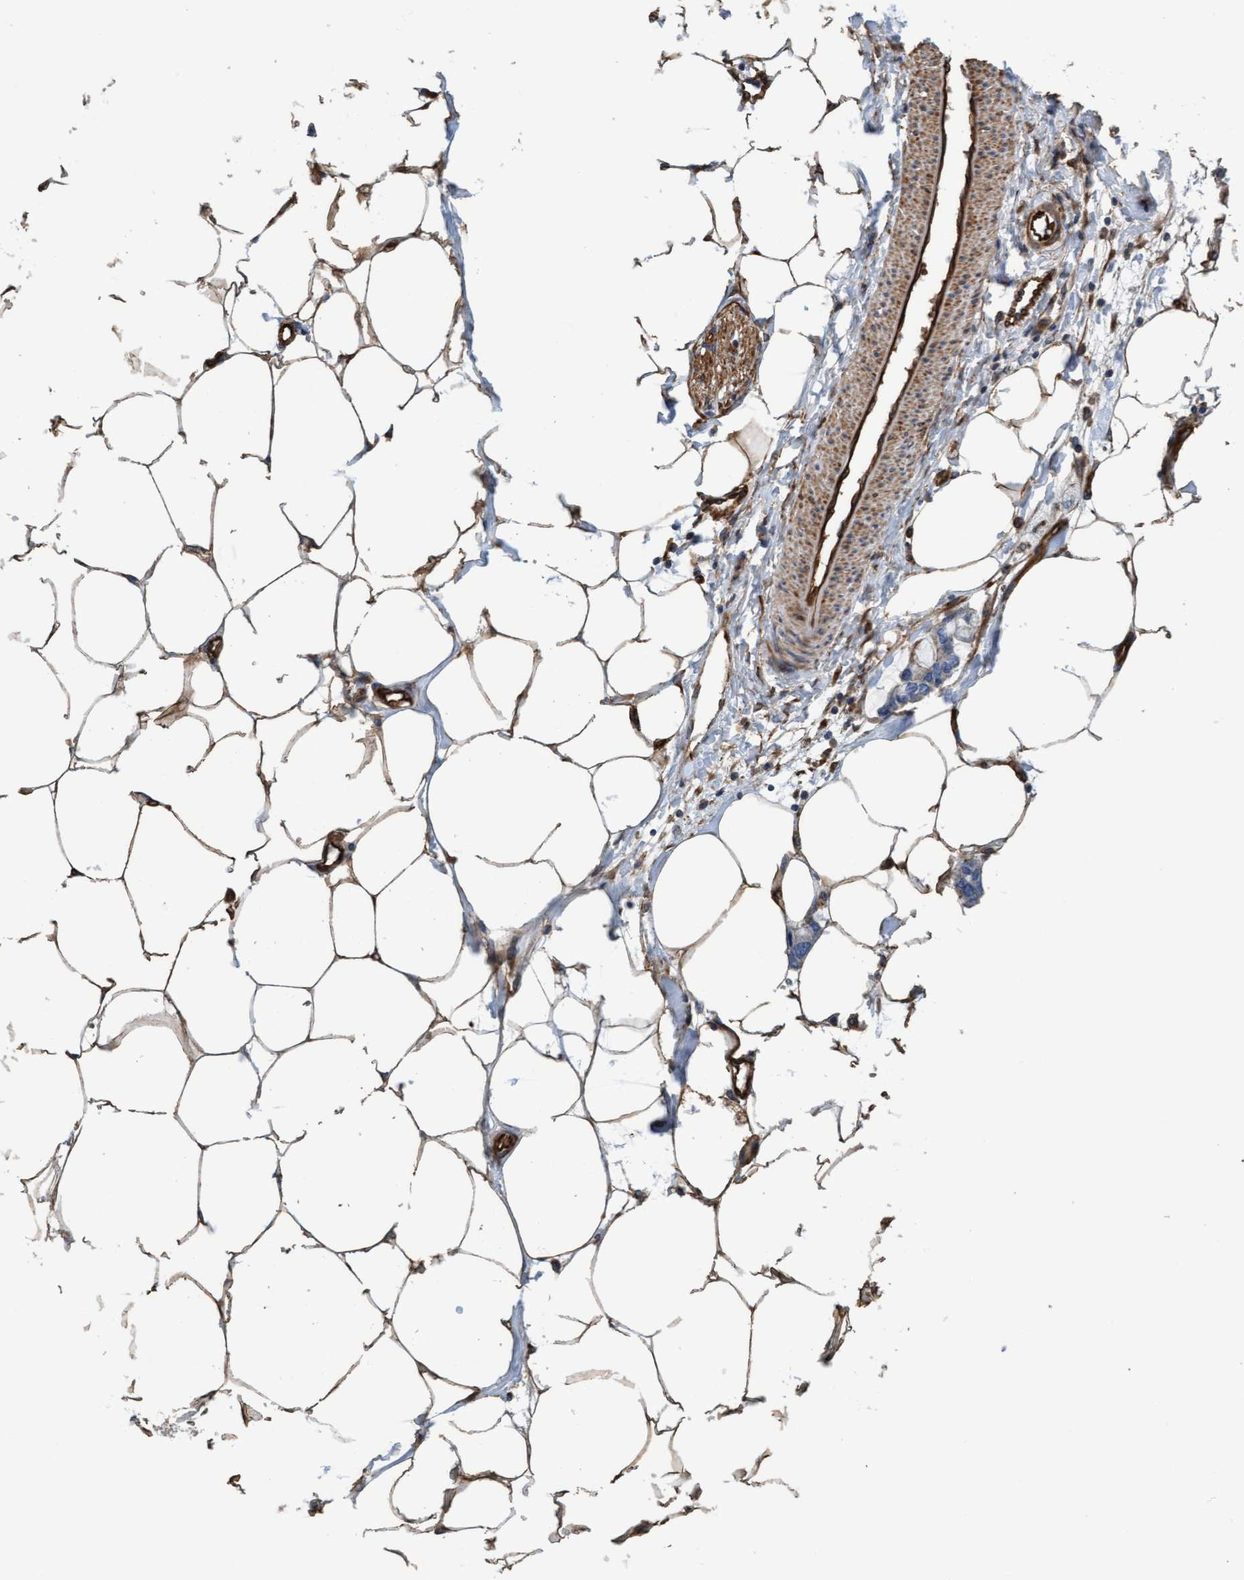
{"staining": {"intensity": "moderate", "quantity": ">75%", "location": "cytoplasmic/membranous"}, "tissue": "adipose tissue", "cell_type": "Adipocytes", "image_type": "normal", "snomed": [{"axis": "morphology", "description": "Normal tissue, NOS"}, {"axis": "morphology", "description": "Adenocarcinoma, NOS"}, {"axis": "topography", "description": "Colon"}, {"axis": "topography", "description": "Peripheral nerve tissue"}], "caption": "Immunohistochemistry (IHC) image of unremarkable adipose tissue: human adipose tissue stained using immunohistochemistry demonstrates medium levels of moderate protein expression localized specifically in the cytoplasmic/membranous of adipocytes, appearing as a cytoplasmic/membranous brown color.", "gene": "STXBP4", "patient": {"sex": "male", "age": 14}}